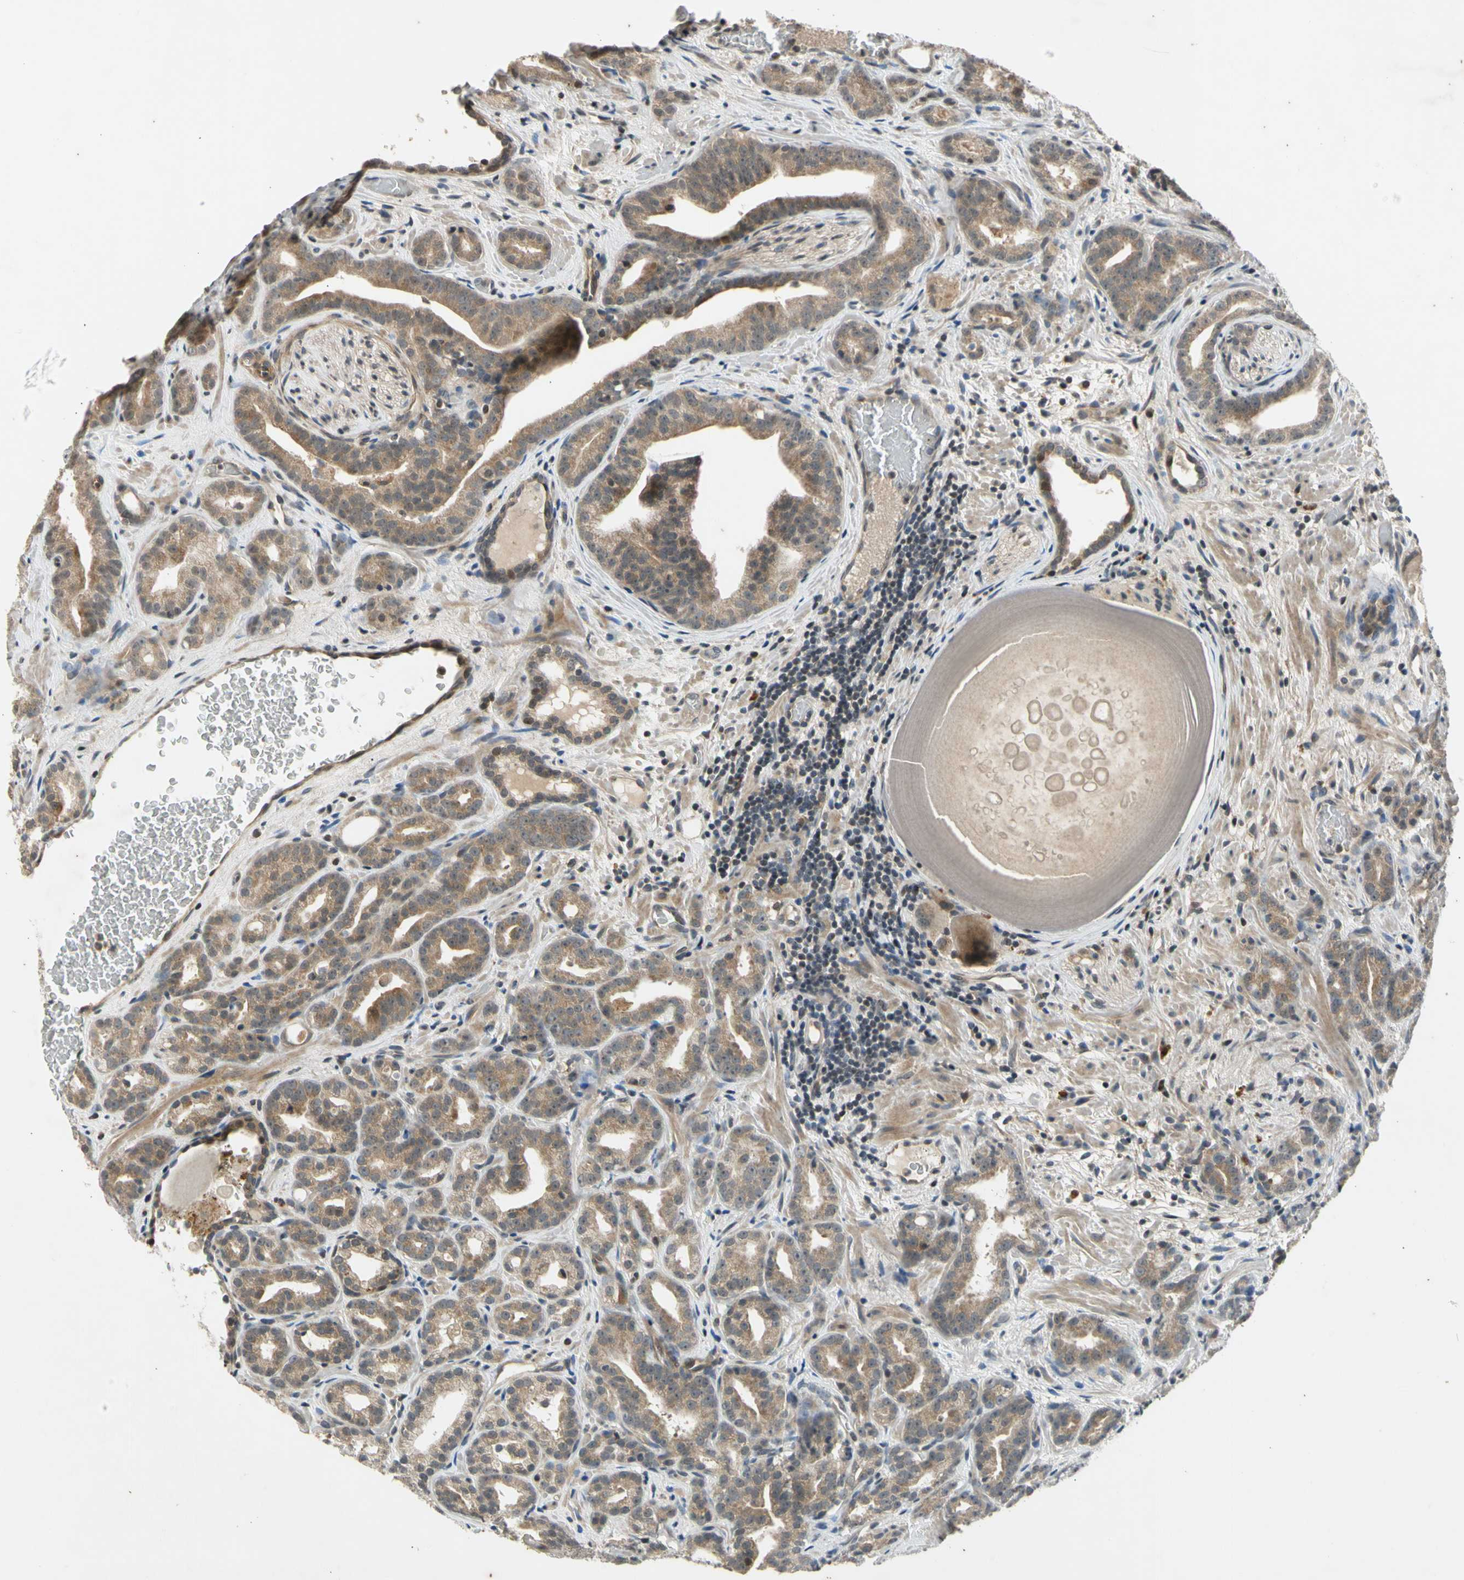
{"staining": {"intensity": "moderate", "quantity": ">75%", "location": "cytoplasmic/membranous"}, "tissue": "prostate cancer", "cell_type": "Tumor cells", "image_type": "cancer", "snomed": [{"axis": "morphology", "description": "Adenocarcinoma, Low grade"}, {"axis": "topography", "description": "Prostate"}], "caption": "Protein staining of prostate cancer (adenocarcinoma (low-grade)) tissue demonstrates moderate cytoplasmic/membranous positivity in approximately >75% of tumor cells.", "gene": "EFNB2", "patient": {"sex": "male", "age": 63}}